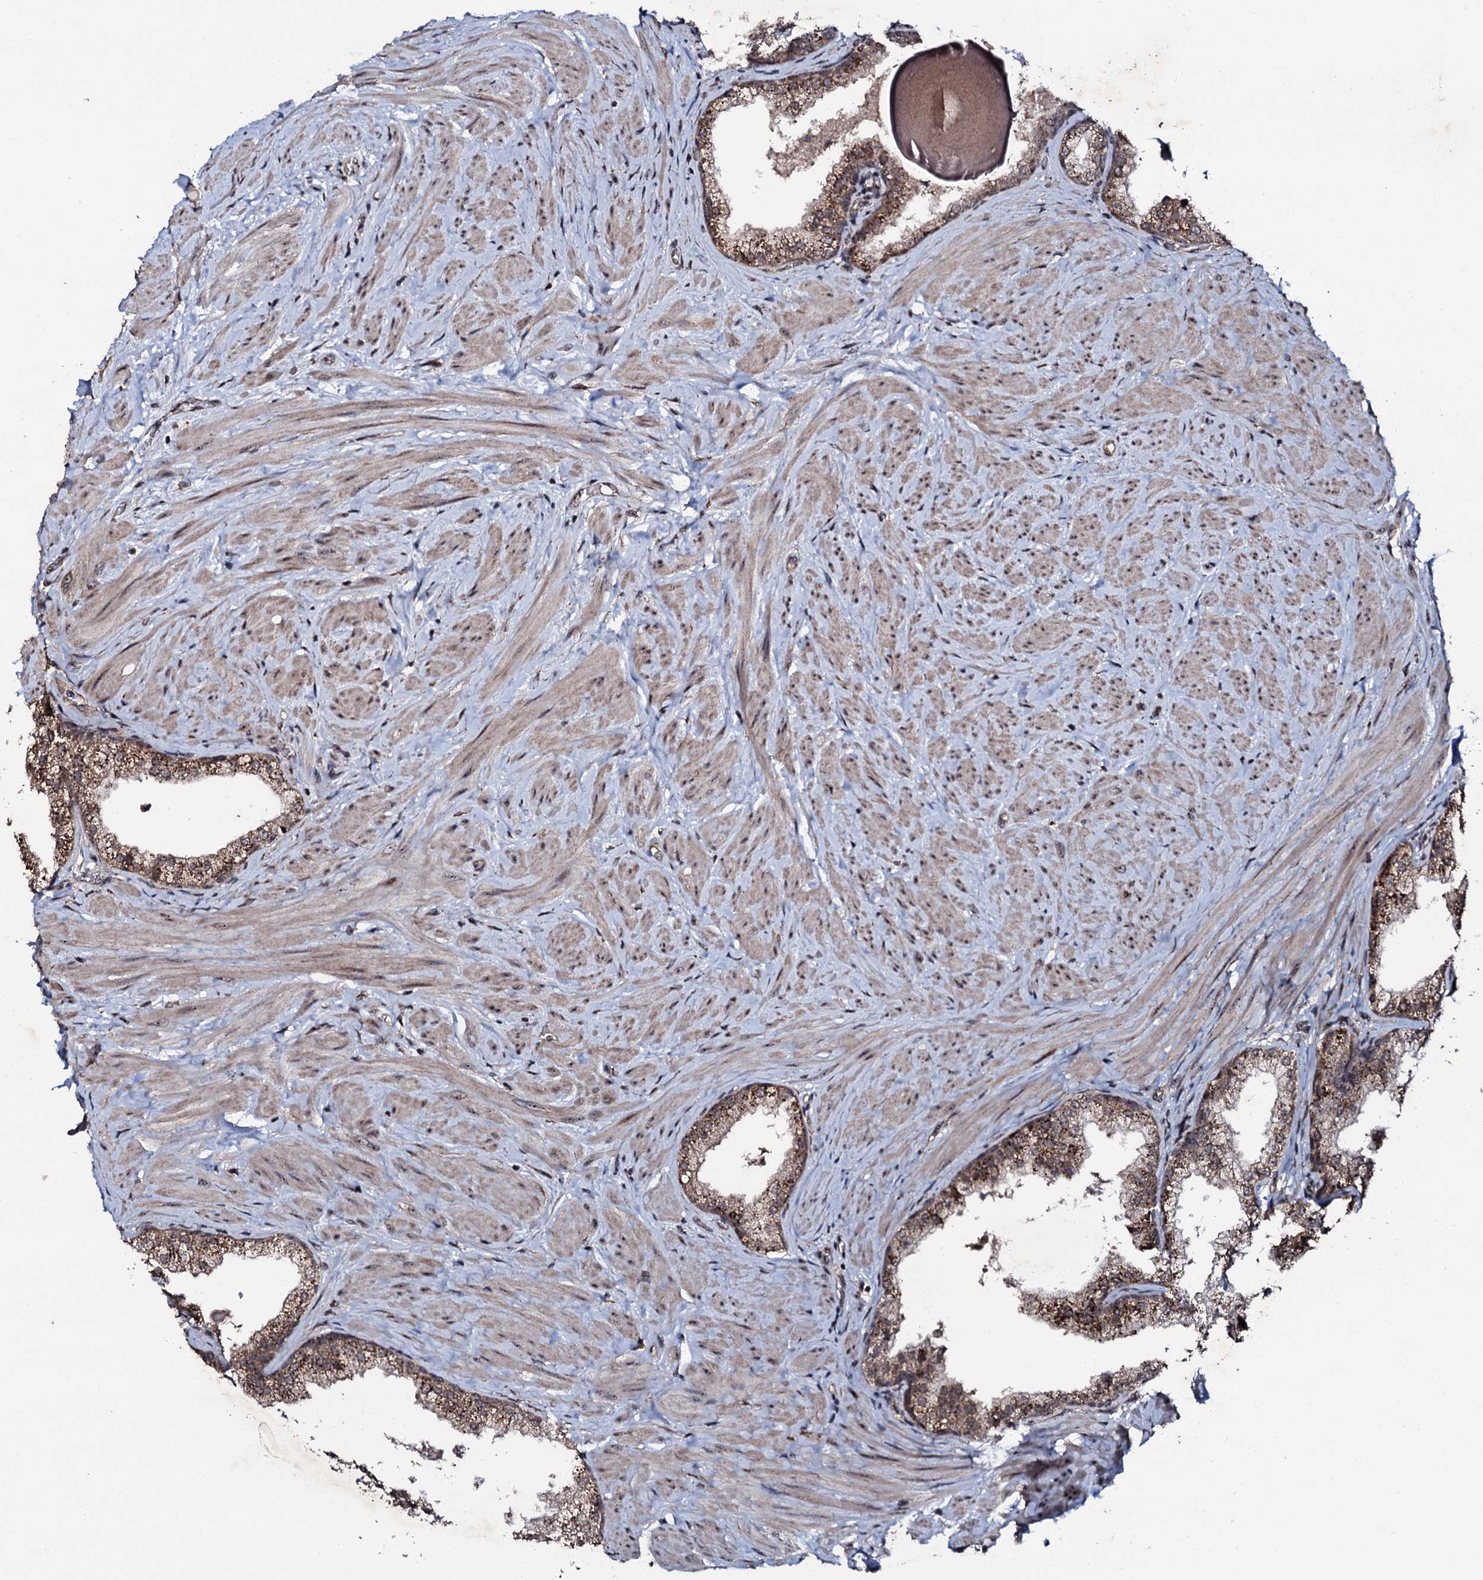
{"staining": {"intensity": "moderate", "quantity": ">75%", "location": "cytoplasmic/membranous"}, "tissue": "prostate", "cell_type": "Glandular cells", "image_type": "normal", "snomed": [{"axis": "morphology", "description": "Normal tissue, NOS"}, {"axis": "topography", "description": "Prostate"}], "caption": "Unremarkable prostate was stained to show a protein in brown. There is medium levels of moderate cytoplasmic/membranous positivity in about >75% of glandular cells.", "gene": "FAM111A", "patient": {"sex": "male", "age": 48}}